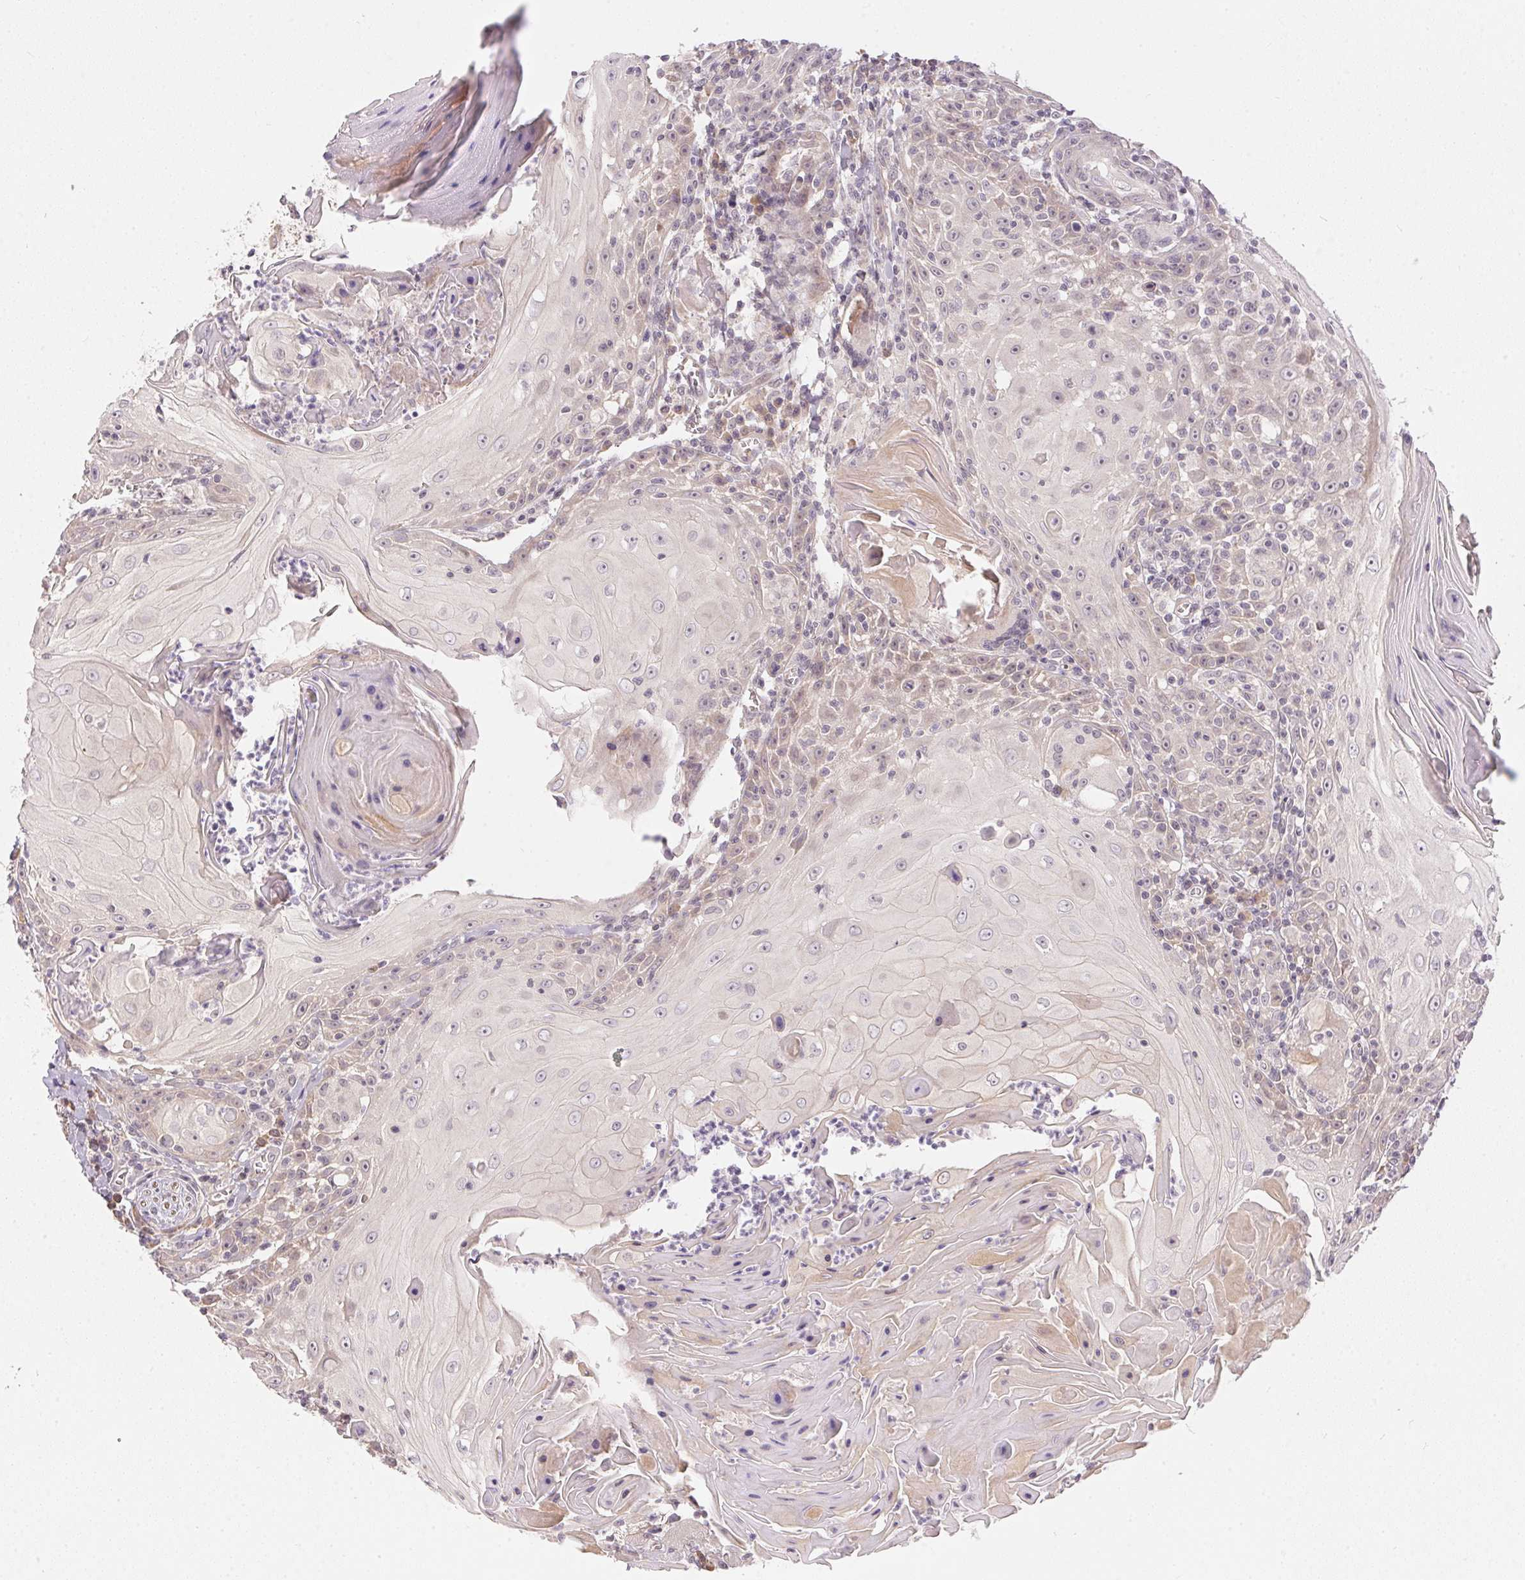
{"staining": {"intensity": "weak", "quantity": "<25%", "location": "cytoplasmic/membranous"}, "tissue": "head and neck cancer", "cell_type": "Tumor cells", "image_type": "cancer", "snomed": [{"axis": "morphology", "description": "Squamous cell carcinoma, NOS"}, {"axis": "topography", "description": "Head-Neck"}], "caption": "DAB (3,3'-diaminobenzidine) immunohistochemical staining of head and neck squamous cell carcinoma displays no significant expression in tumor cells. (Stains: DAB IHC with hematoxylin counter stain, Microscopy: brightfield microscopy at high magnification).", "gene": "TTC23L", "patient": {"sex": "male", "age": 52}}